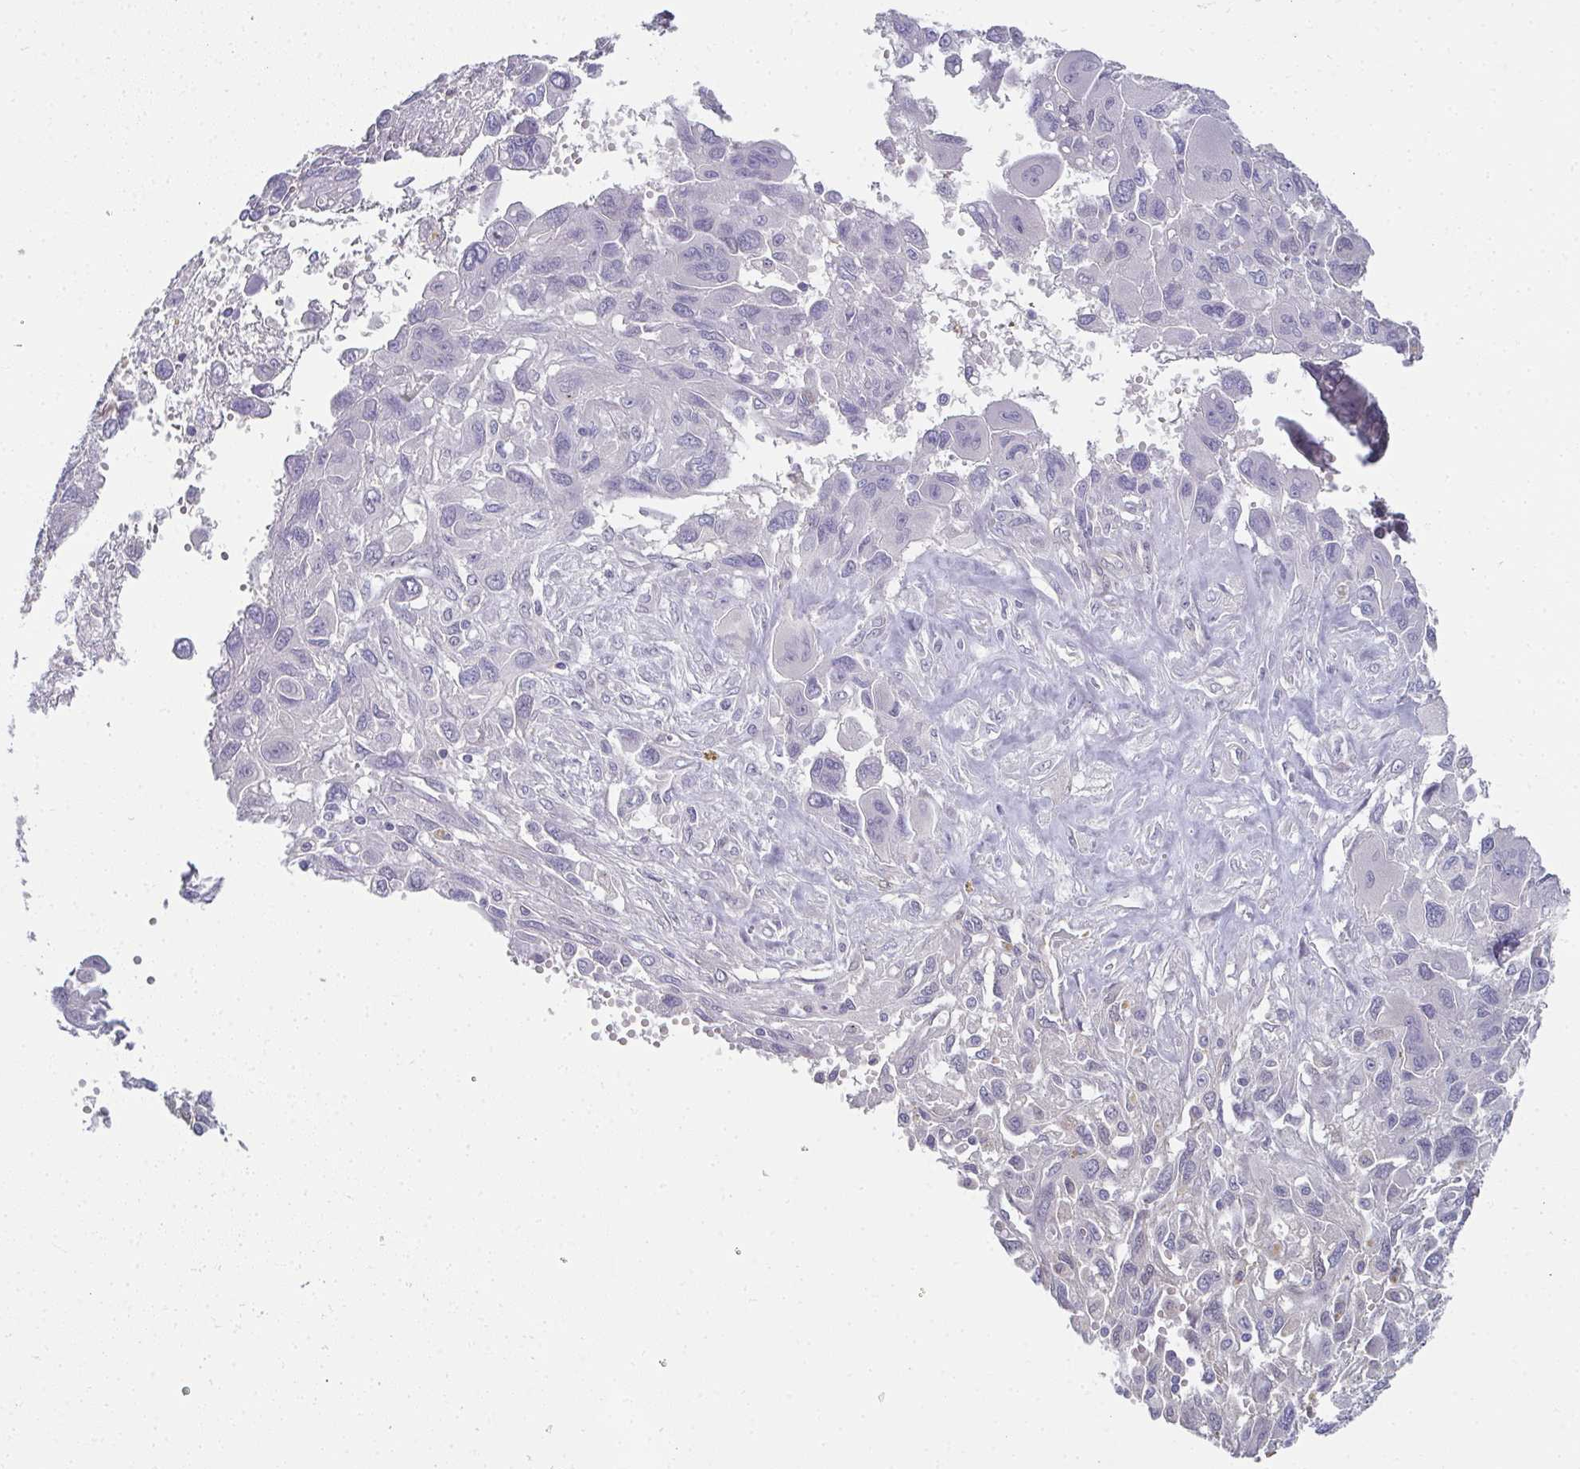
{"staining": {"intensity": "negative", "quantity": "none", "location": "none"}, "tissue": "pancreatic cancer", "cell_type": "Tumor cells", "image_type": "cancer", "snomed": [{"axis": "morphology", "description": "Adenocarcinoma, NOS"}, {"axis": "topography", "description": "Pancreas"}], "caption": "This photomicrograph is of pancreatic adenocarcinoma stained with immunohistochemistry to label a protein in brown with the nuclei are counter-stained blue. There is no staining in tumor cells.", "gene": "RBP1", "patient": {"sex": "female", "age": 47}}